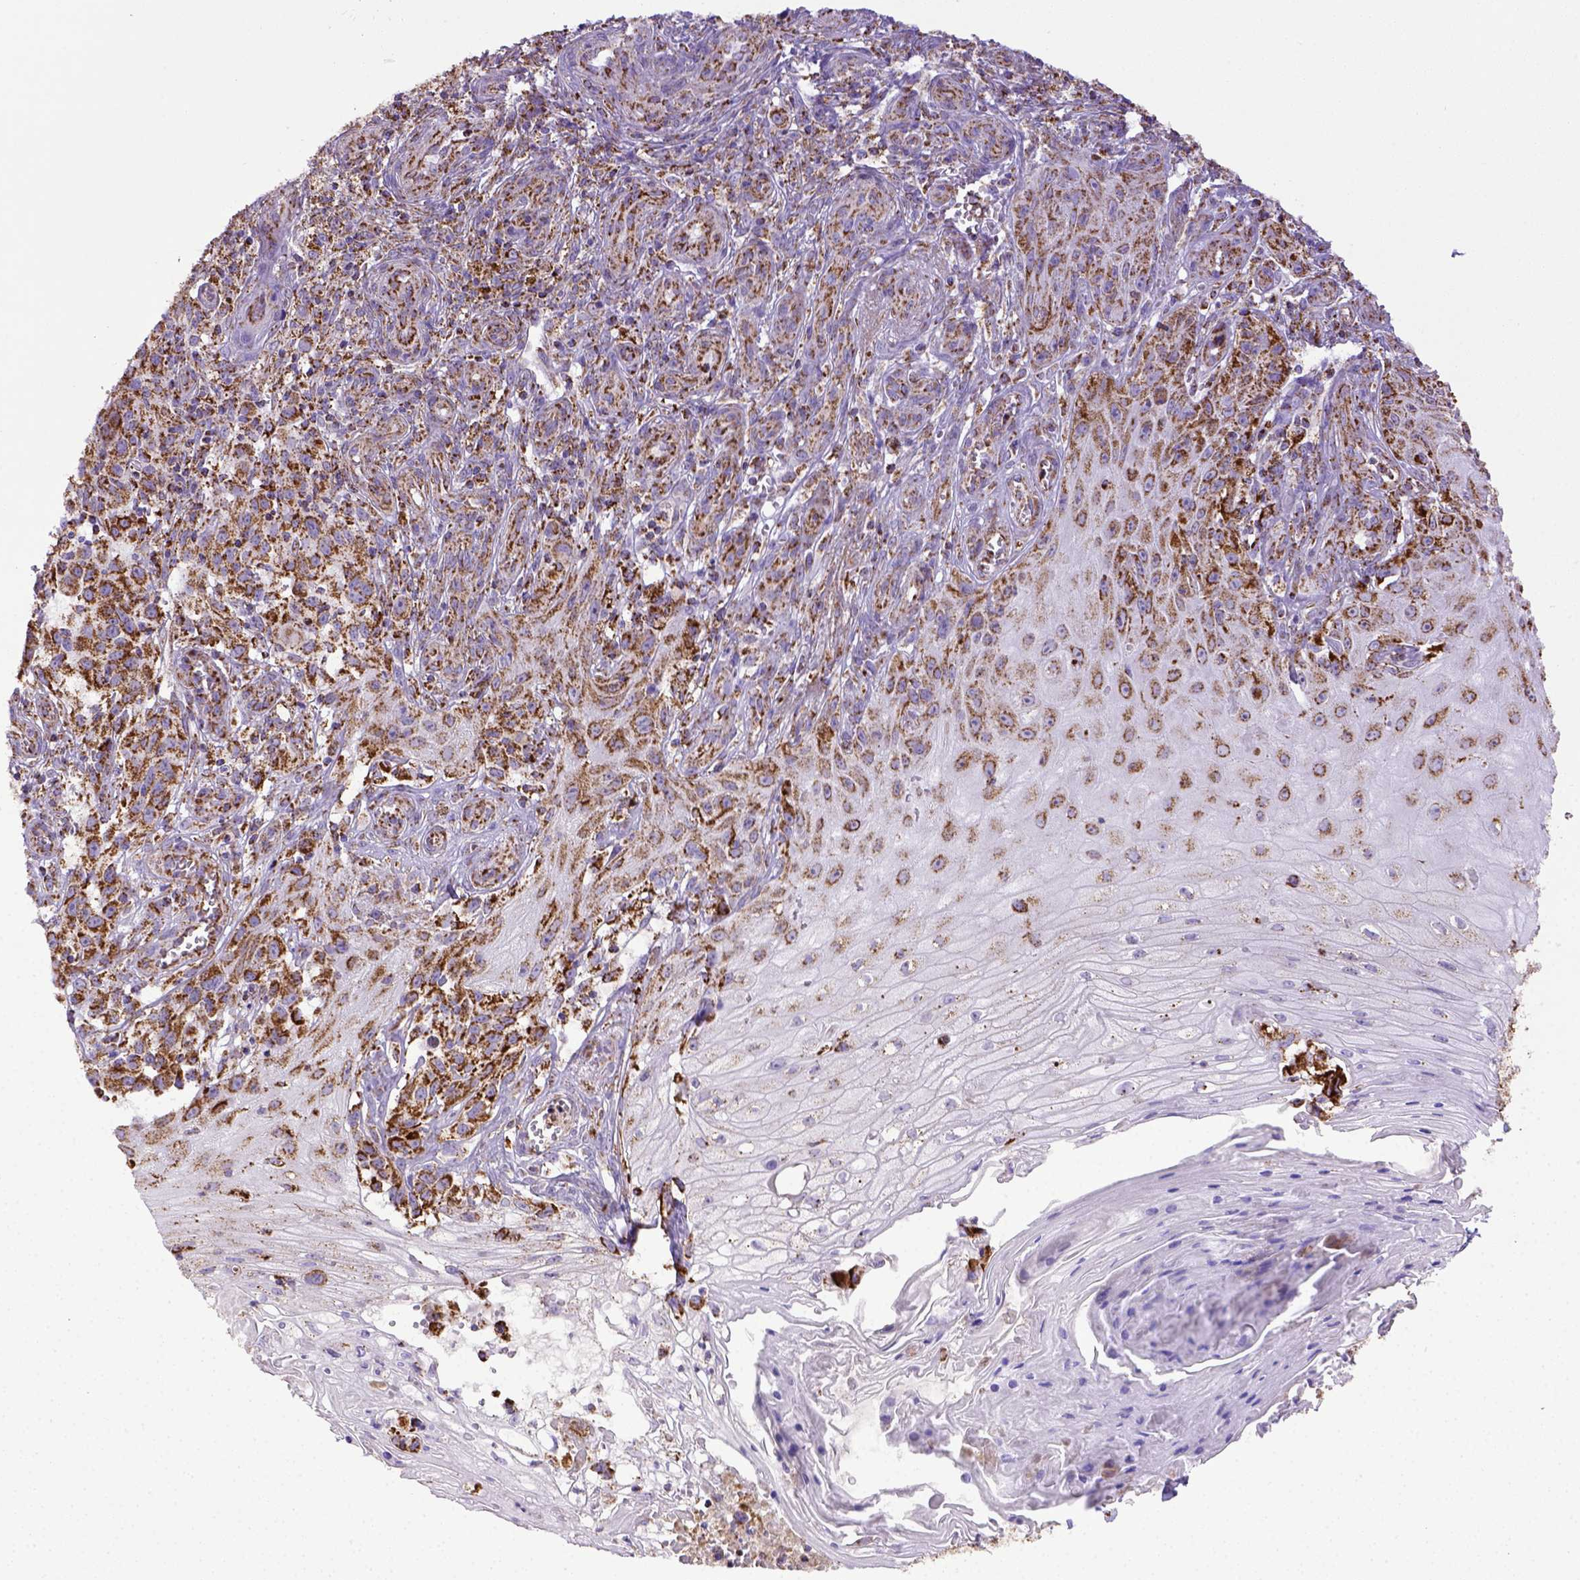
{"staining": {"intensity": "strong", "quantity": ">75%", "location": "cytoplasmic/membranous"}, "tissue": "melanoma", "cell_type": "Tumor cells", "image_type": "cancer", "snomed": [{"axis": "morphology", "description": "Malignant melanoma, NOS"}, {"axis": "topography", "description": "Skin"}], "caption": "There is high levels of strong cytoplasmic/membranous expression in tumor cells of malignant melanoma, as demonstrated by immunohistochemical staining (brown color).", "gene": "MT-CO1", "patient": {"sex": "female", "age": 53}}